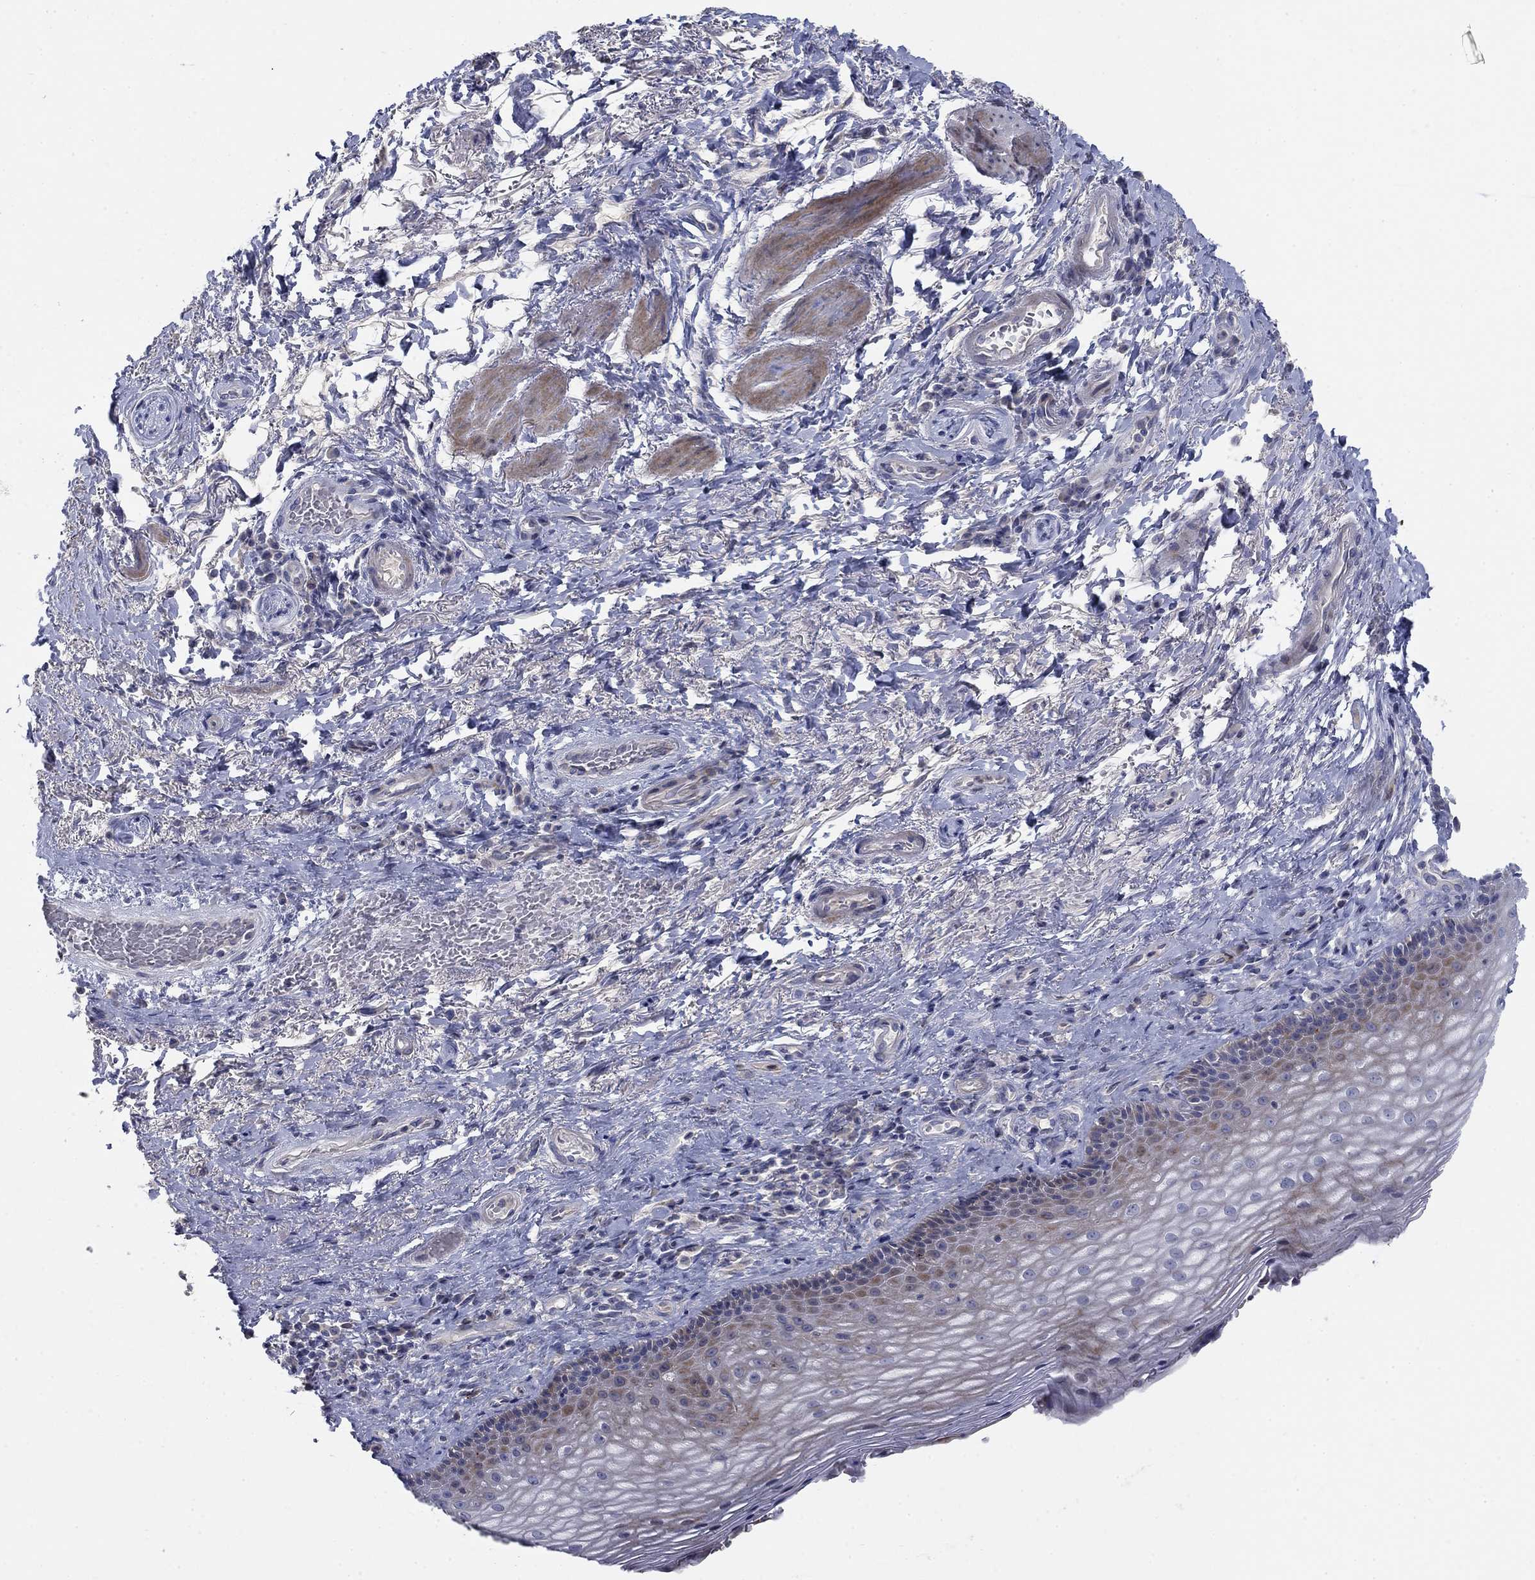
{"staining": {"intensity": "weak", "quantity": "<25%", "location": "cytoplasmic/membranous"}, "tissue": "skin", "cell_type": "Epidermal cells", "image_type": "normal", "snomed": [{"axis": "morphology", "description": "Normal tissue, NOS"}, {"axis": "morphology", "description": "Adenocarcinoma, NOS"}, {"axis": "topography", "description": "Rectum"}, {"axis": "topography", "description": "Anal"}], "caption": "The histopathology image reveals no staining of epidermal cells in unremarkable skin.", "gene": "TMEM249", "patient": {"sex": "female", "age": 68}}